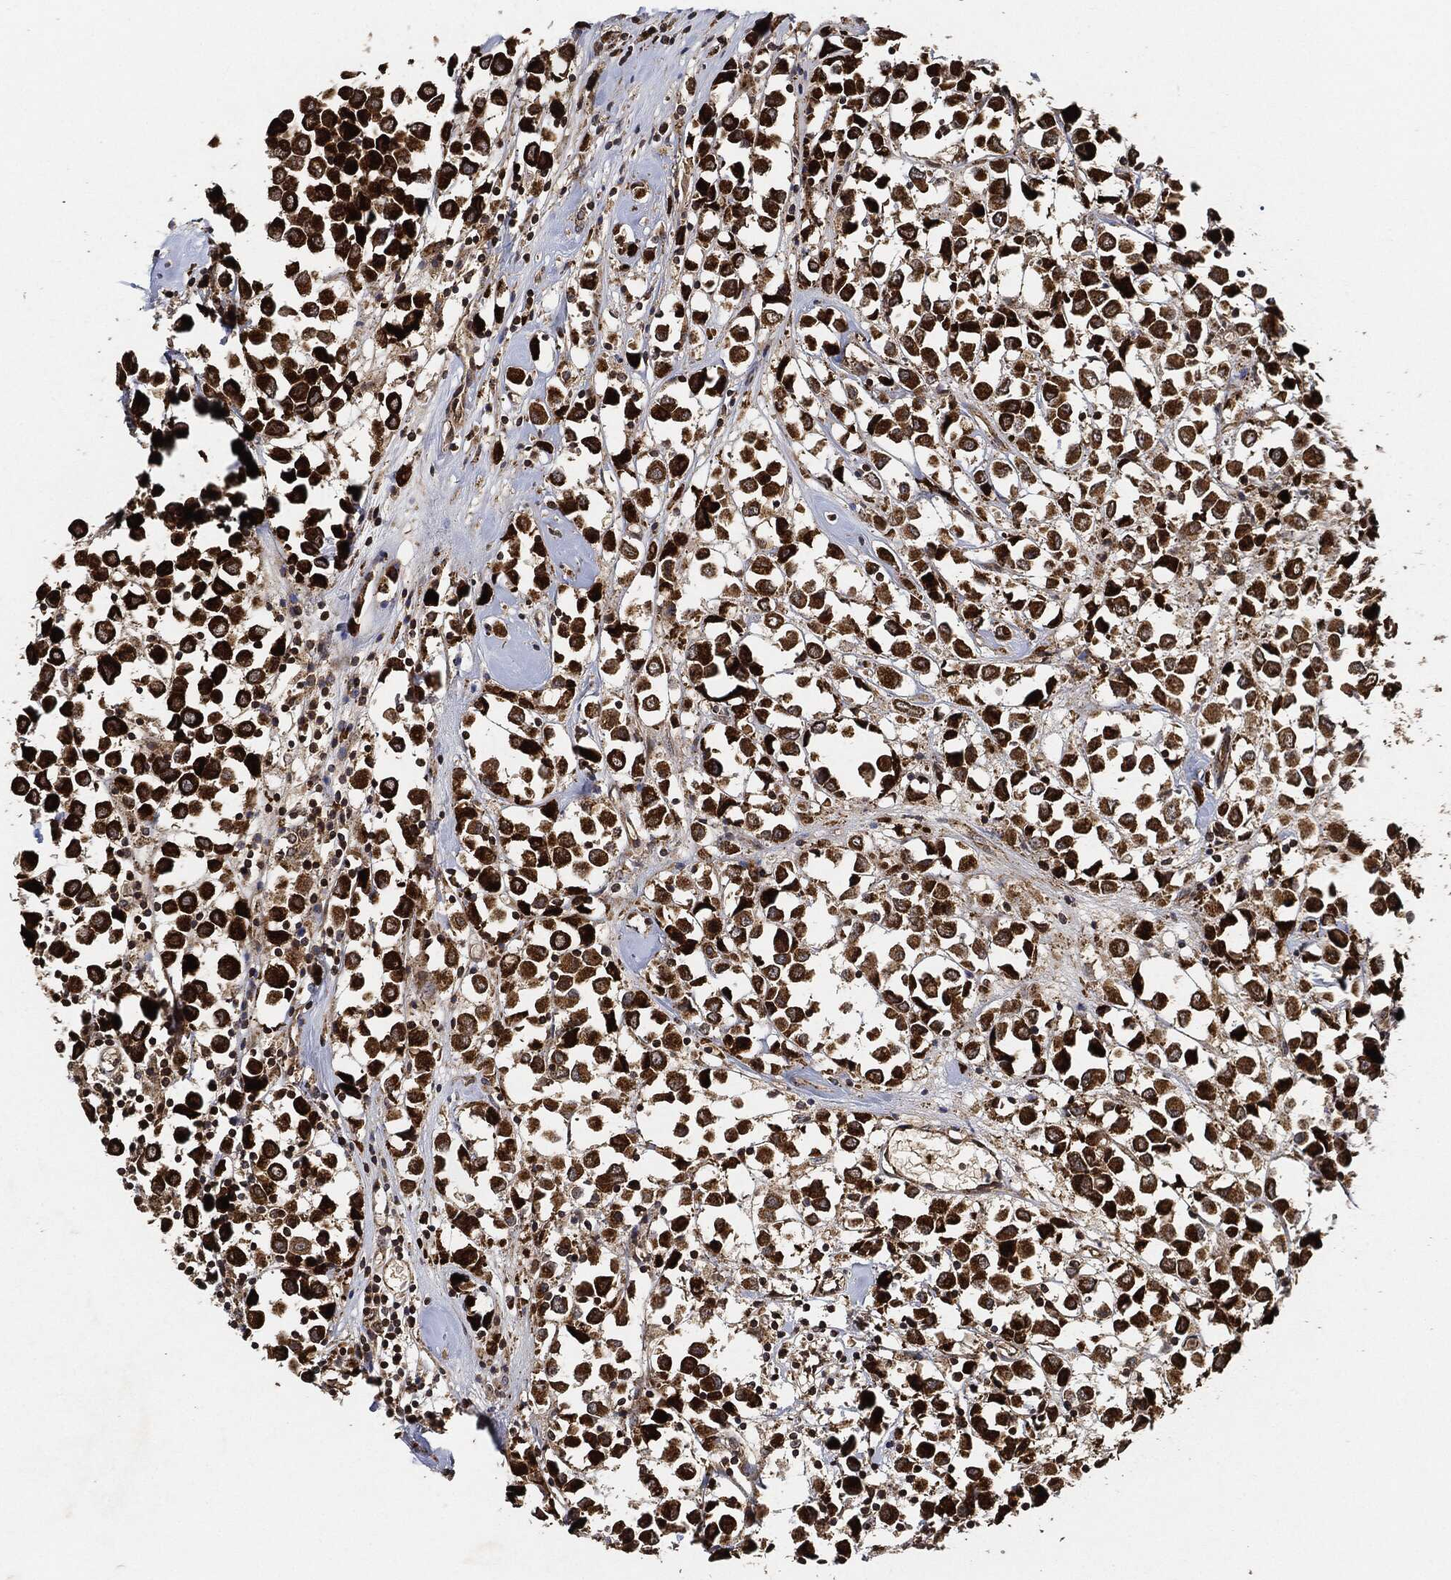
{"staining": {"intensity": "strong", "quantity": ">75%", "location": "cytoplasmic/membranous"}, "tissue": "breast cancer", "cell_type": "Tumor cells", "image_type": "cancer", "snomed": [{"axis": "morphology", "description": "Duct carcinoma"}, {"axis": "topography", "description": "Breast"}], "caption": "Protein staining reveals strong cytoplasmic/membranous expression in about >75% of tumor cells in infiltrating ductal carcinoma (breast). (DAB (3,3'-diaminobenzidine) IHC with brightfield microscopy, high magnification).", "gene": "MAP3K3", "patient": {"sex": "female", "age": 61}}